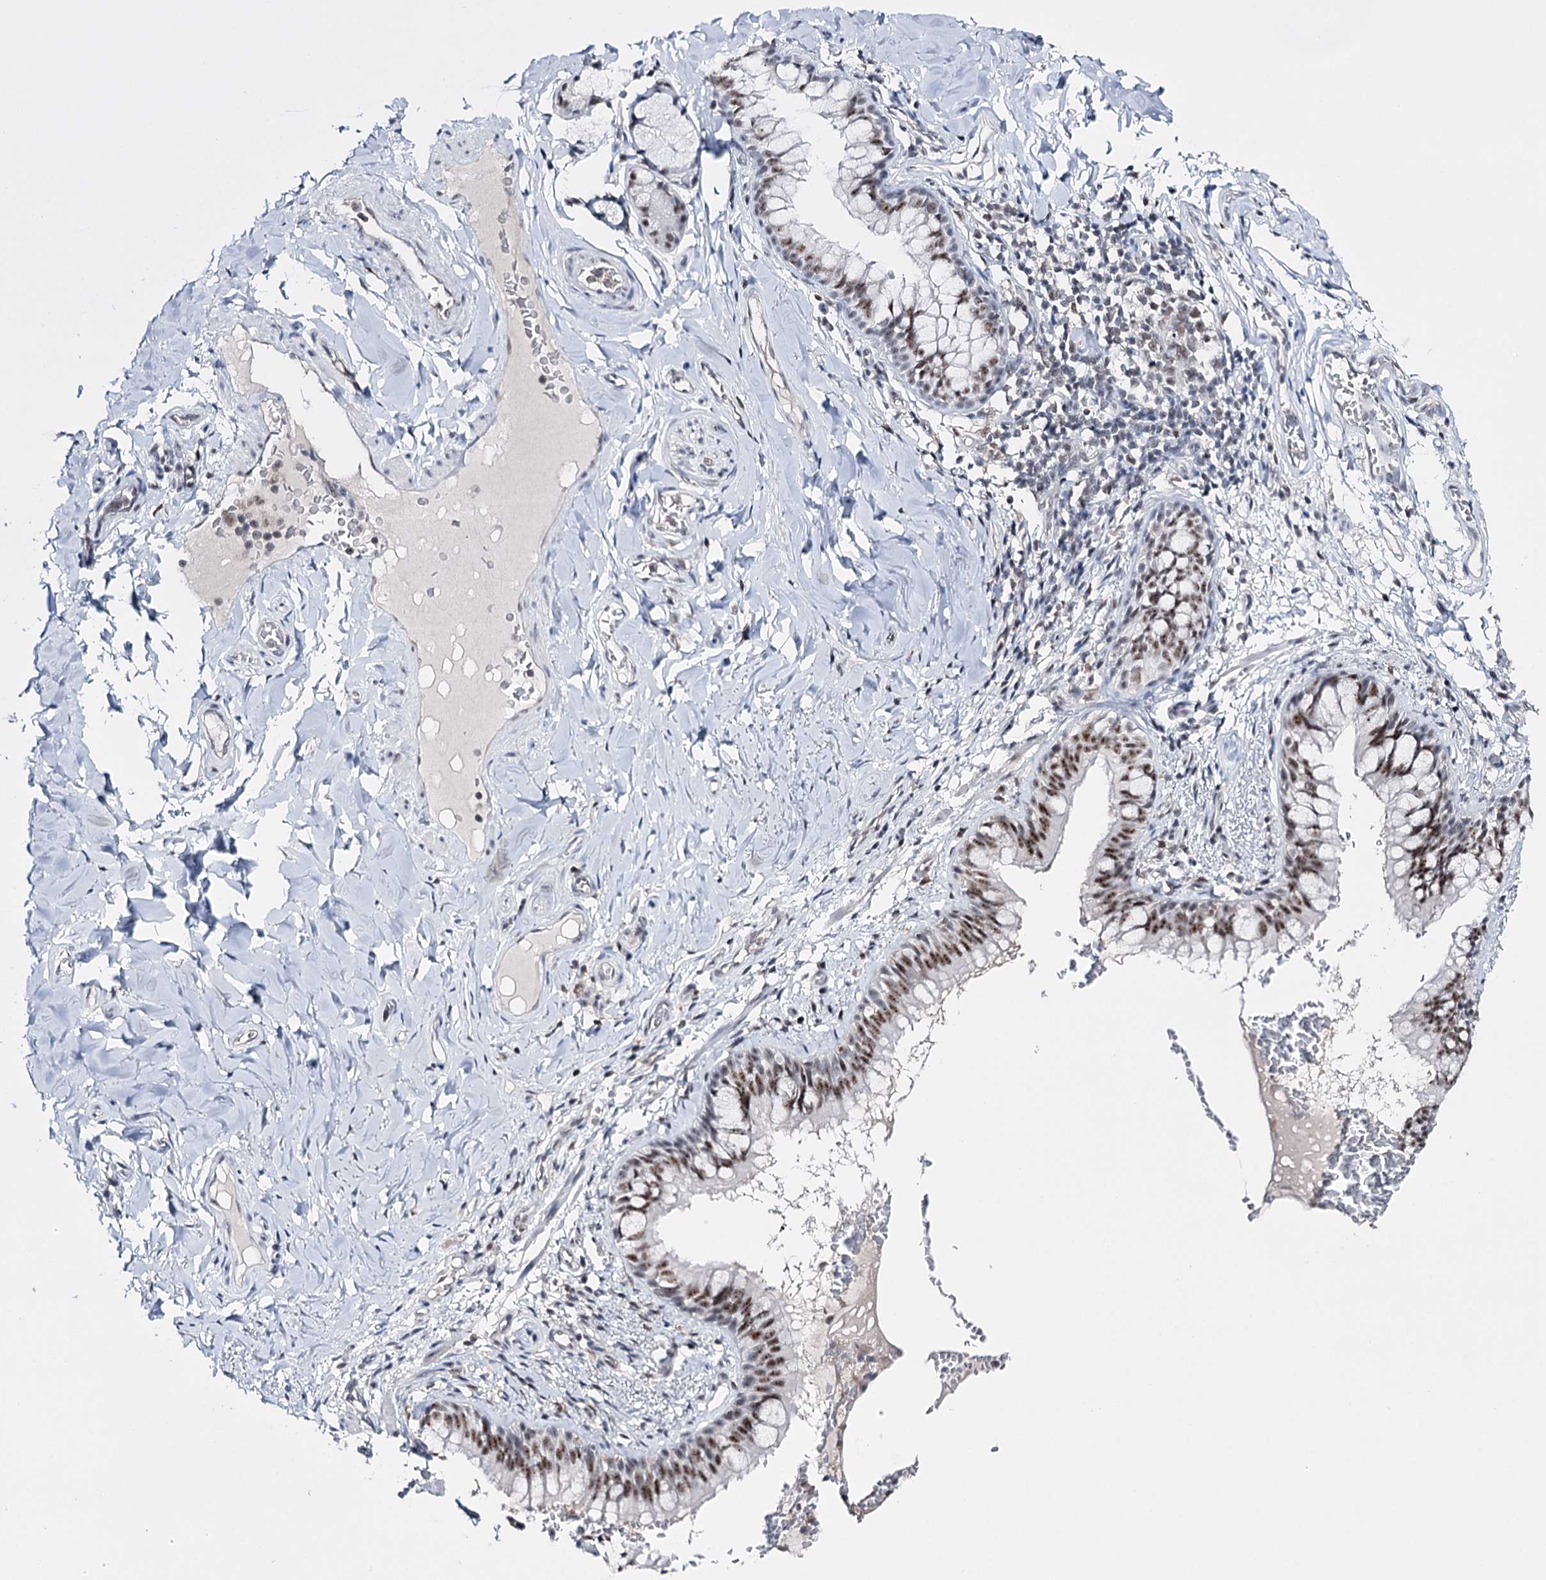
{"staining": {"intensity": "moderate", "quantity": ">75%", "location": "nuclear"}, "tissue": "bronchus", "cell_type": "Respiratory epithelial cells", "image_type": "normal", "snomed": [{"axis": "morphology", "description": "Normal tissue, NOS"}, {"axis": "topography", "description": "Cartilage tissue"}, {"axis": "topography", "description": "Bronchus"}], "caption": "This is an image of IHC staining of benign bronchus, which shows moderate positivity in the nuclear of respiratory epithelial cells.", "gene": "PRPF40A", "patient": {"sex": "female", "age": 36}}